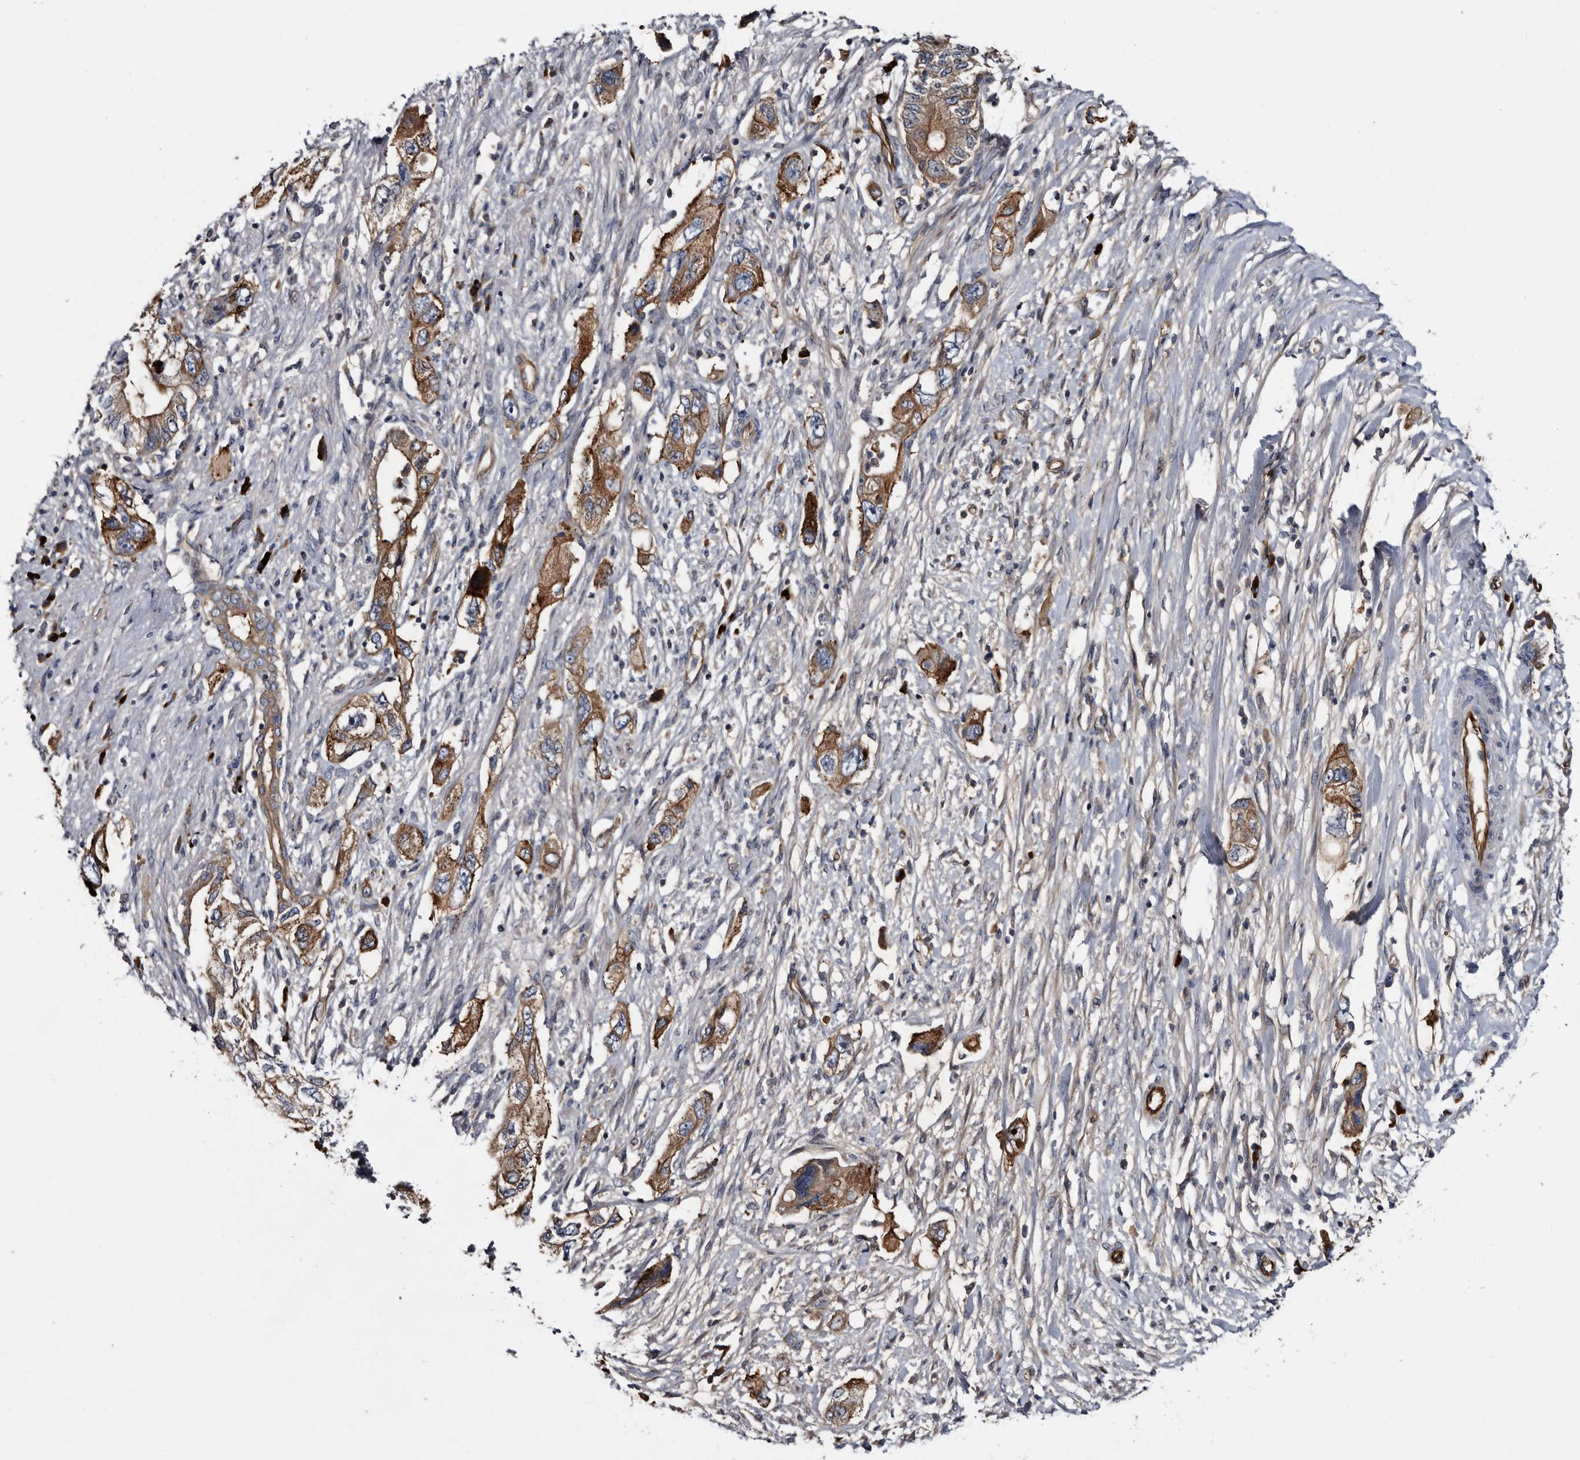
{"staining": {"intensity": "moderate", "quantity": ">75%", "location": "cytoplasmic/membranous"}, "tissue": "pancreatic cancer", "cell_type": "Tumor cells", "image_type": "cancer", "snomed": [{"axis": "morphology", "description": "Adenocarcinoma, NOS"}, {"axis": "topography", "description": "Pancreas"}], "caption": "Immunohistochemical staining of human pancreatic adenocarcinoma displays moderate cytoplasmic/membranous protein positivity in about >75% of tumor cells. (DAB (3,3'-diaminobenzidine) IHC, brown staining for protein, blue staining for nuclei).", "gene": "TSPAN17", "patient": {"sex": "female", "age": 73}}